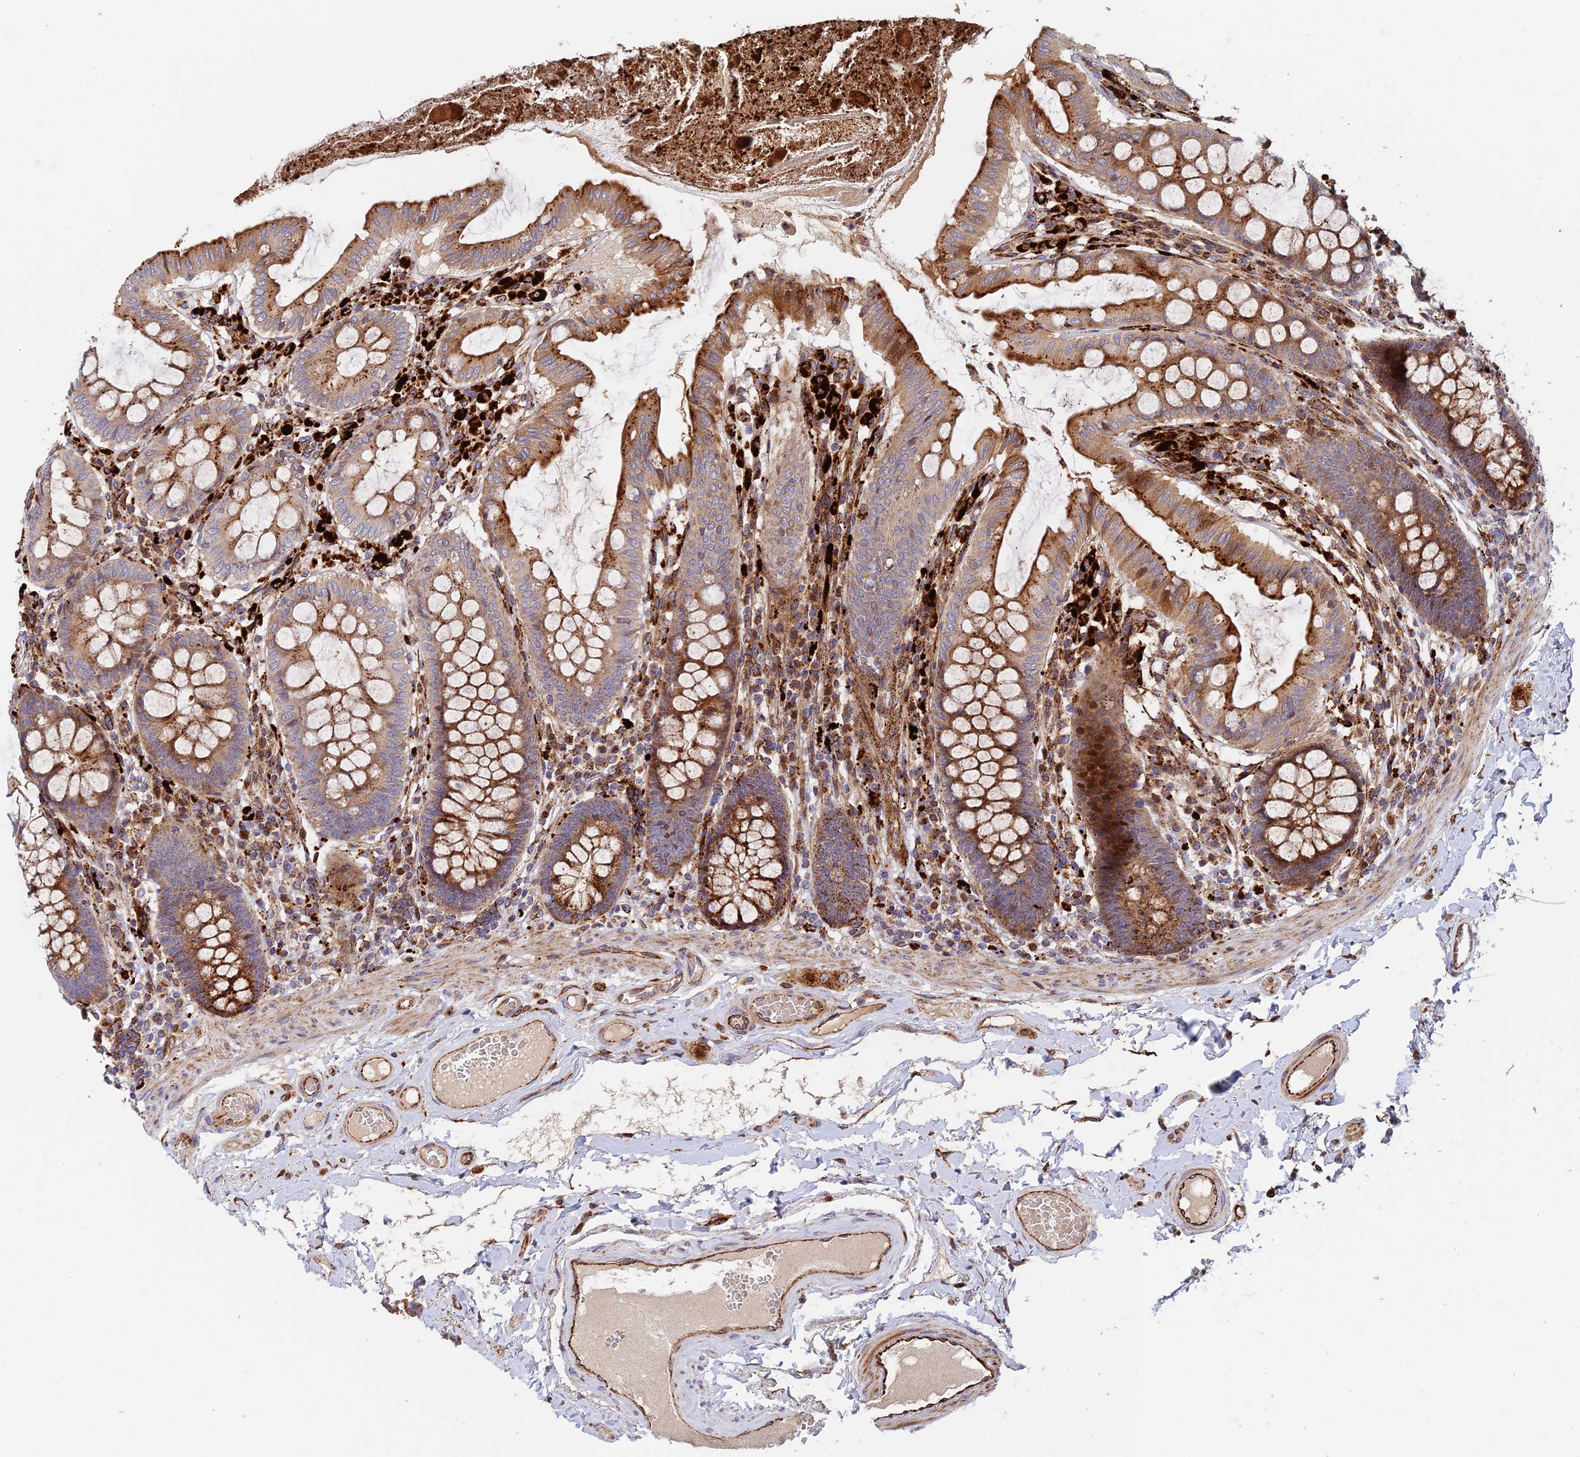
{"staining": {"intensity": "strong", "quantity": ">75%", "location": "cytoplasmic/membranous"}, "tissue": "colon", "cell_type": "Endothelial cells", "image_type": "normal", "snomed": [{"axis": "morphology", "description": "Normal tissue, NOS"}, {"axis": "topography", "description": "Colon"}], "caption": "Immunohistochemistry of benign colon demonstrates high levels of strong cytoplasmic/membranous staining in approximately >75% of endothelial cells. The protein of interest is stained brown, and the nuclei are stained in blue (DAB (3,3'-diaminobenzidine) IHC with brightfield microscopy, high magnification).", "gene": "PPP2R3C", "patient": {"sex": "male", "age": 84}}